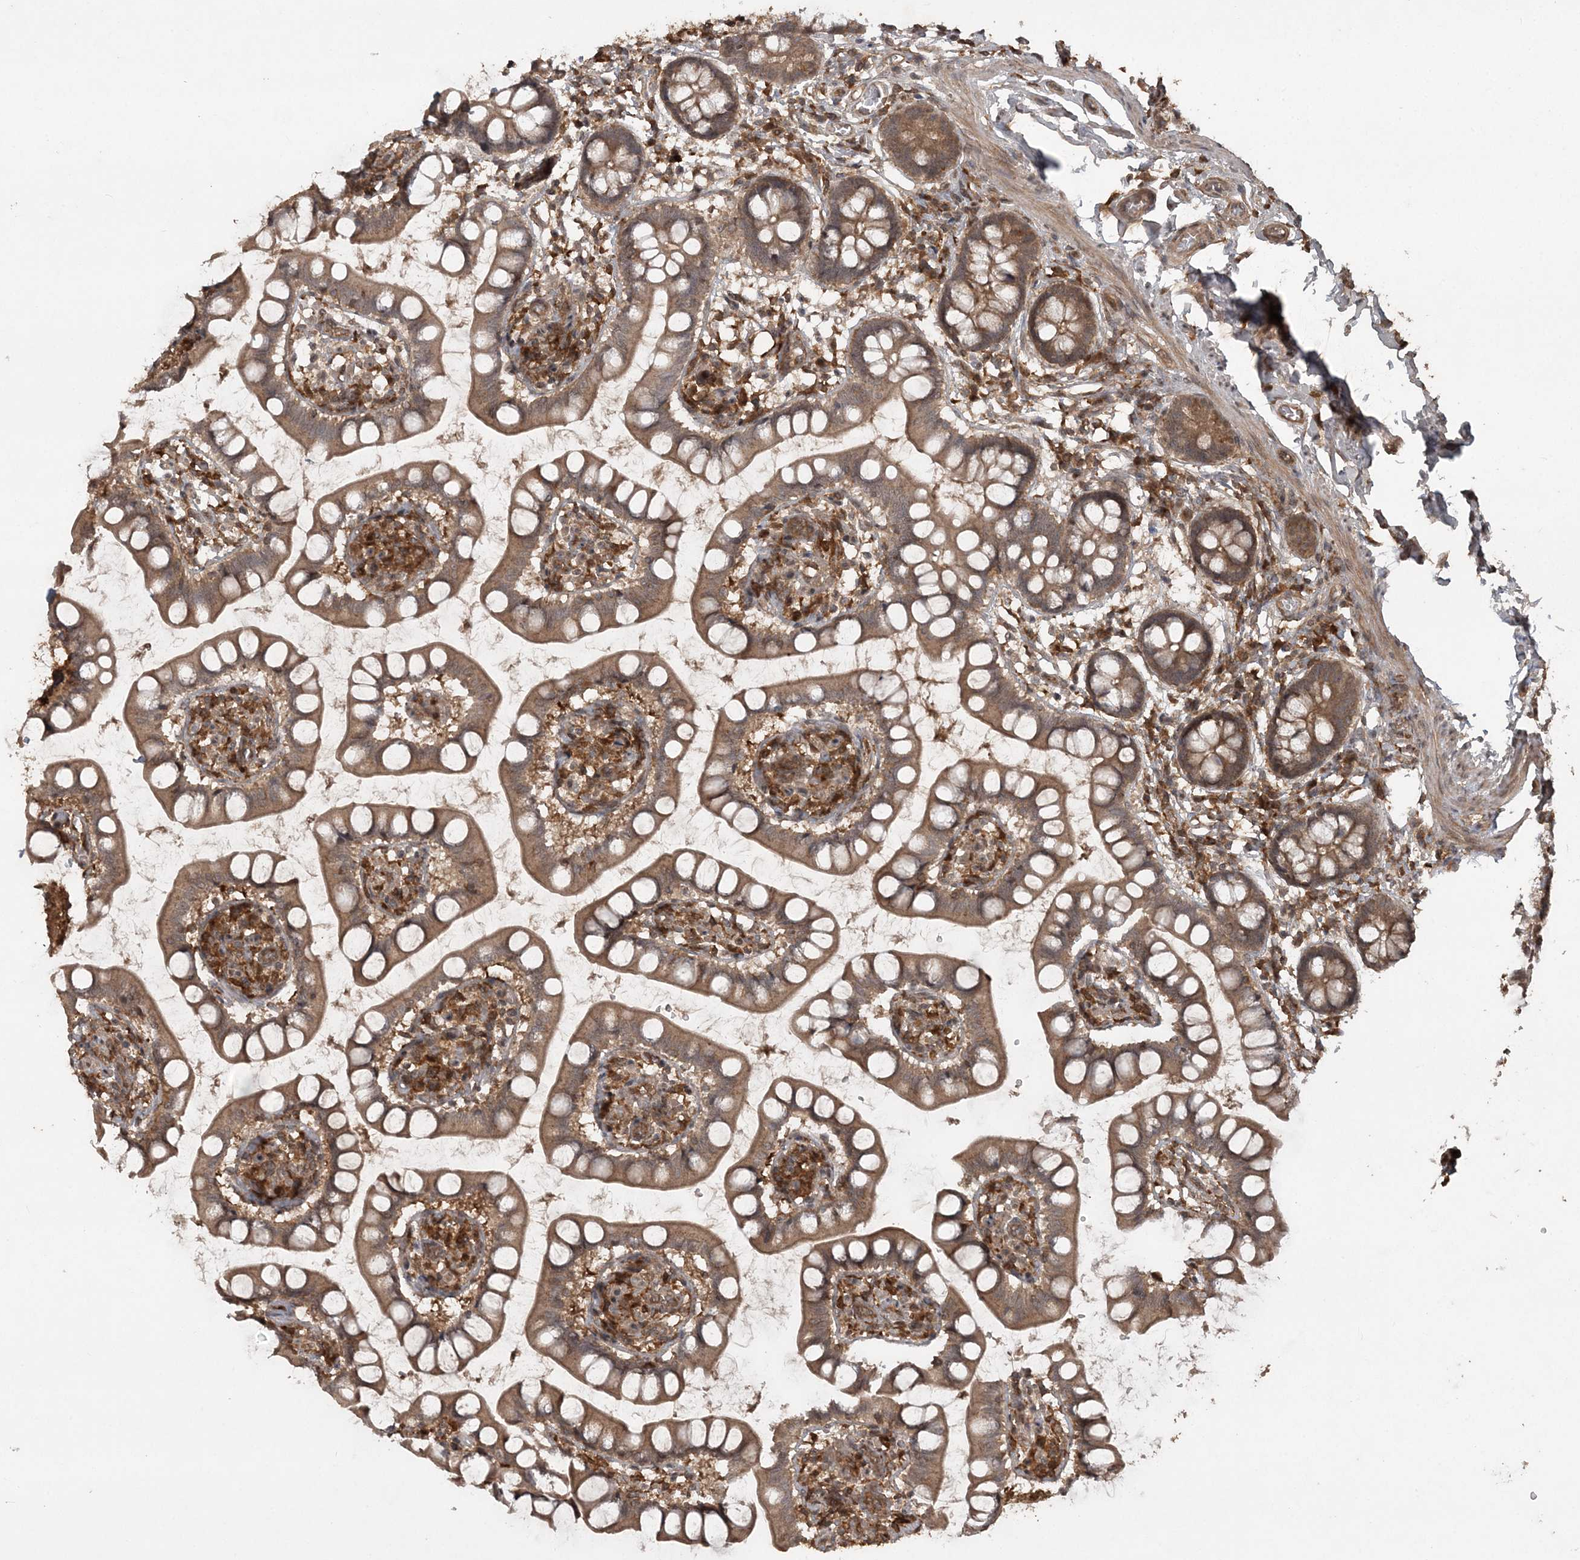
{"staining": {"intensity": "moderate", "quantity": ">75%", "location": "cytoplasmic/membranous"}, "tissue": "small intestine", "cell_type": "Glandular cells", "image_type": "normal", "snomed": [{"axis": "morphology", "description": "Normal tissue, NOS"}, {"axis": "topography", "description": "Small intestine"}], "caption": "Immunohistochemistry staining of unremarkable small intestine, which exhibits medium levels of moderate cytoplasmic/membranous expression in approximately >75% of glandular cells indicating moderate cytoplasmic/membranous protein positivity. The staining was performed using DAB (3,3'-diaminobenzidine) (brown) for protein detection and nuclei were counterstained in hematoxylin (blue).", "gene": "LACC1", "patient": {"sex": "male", "age": 52}}